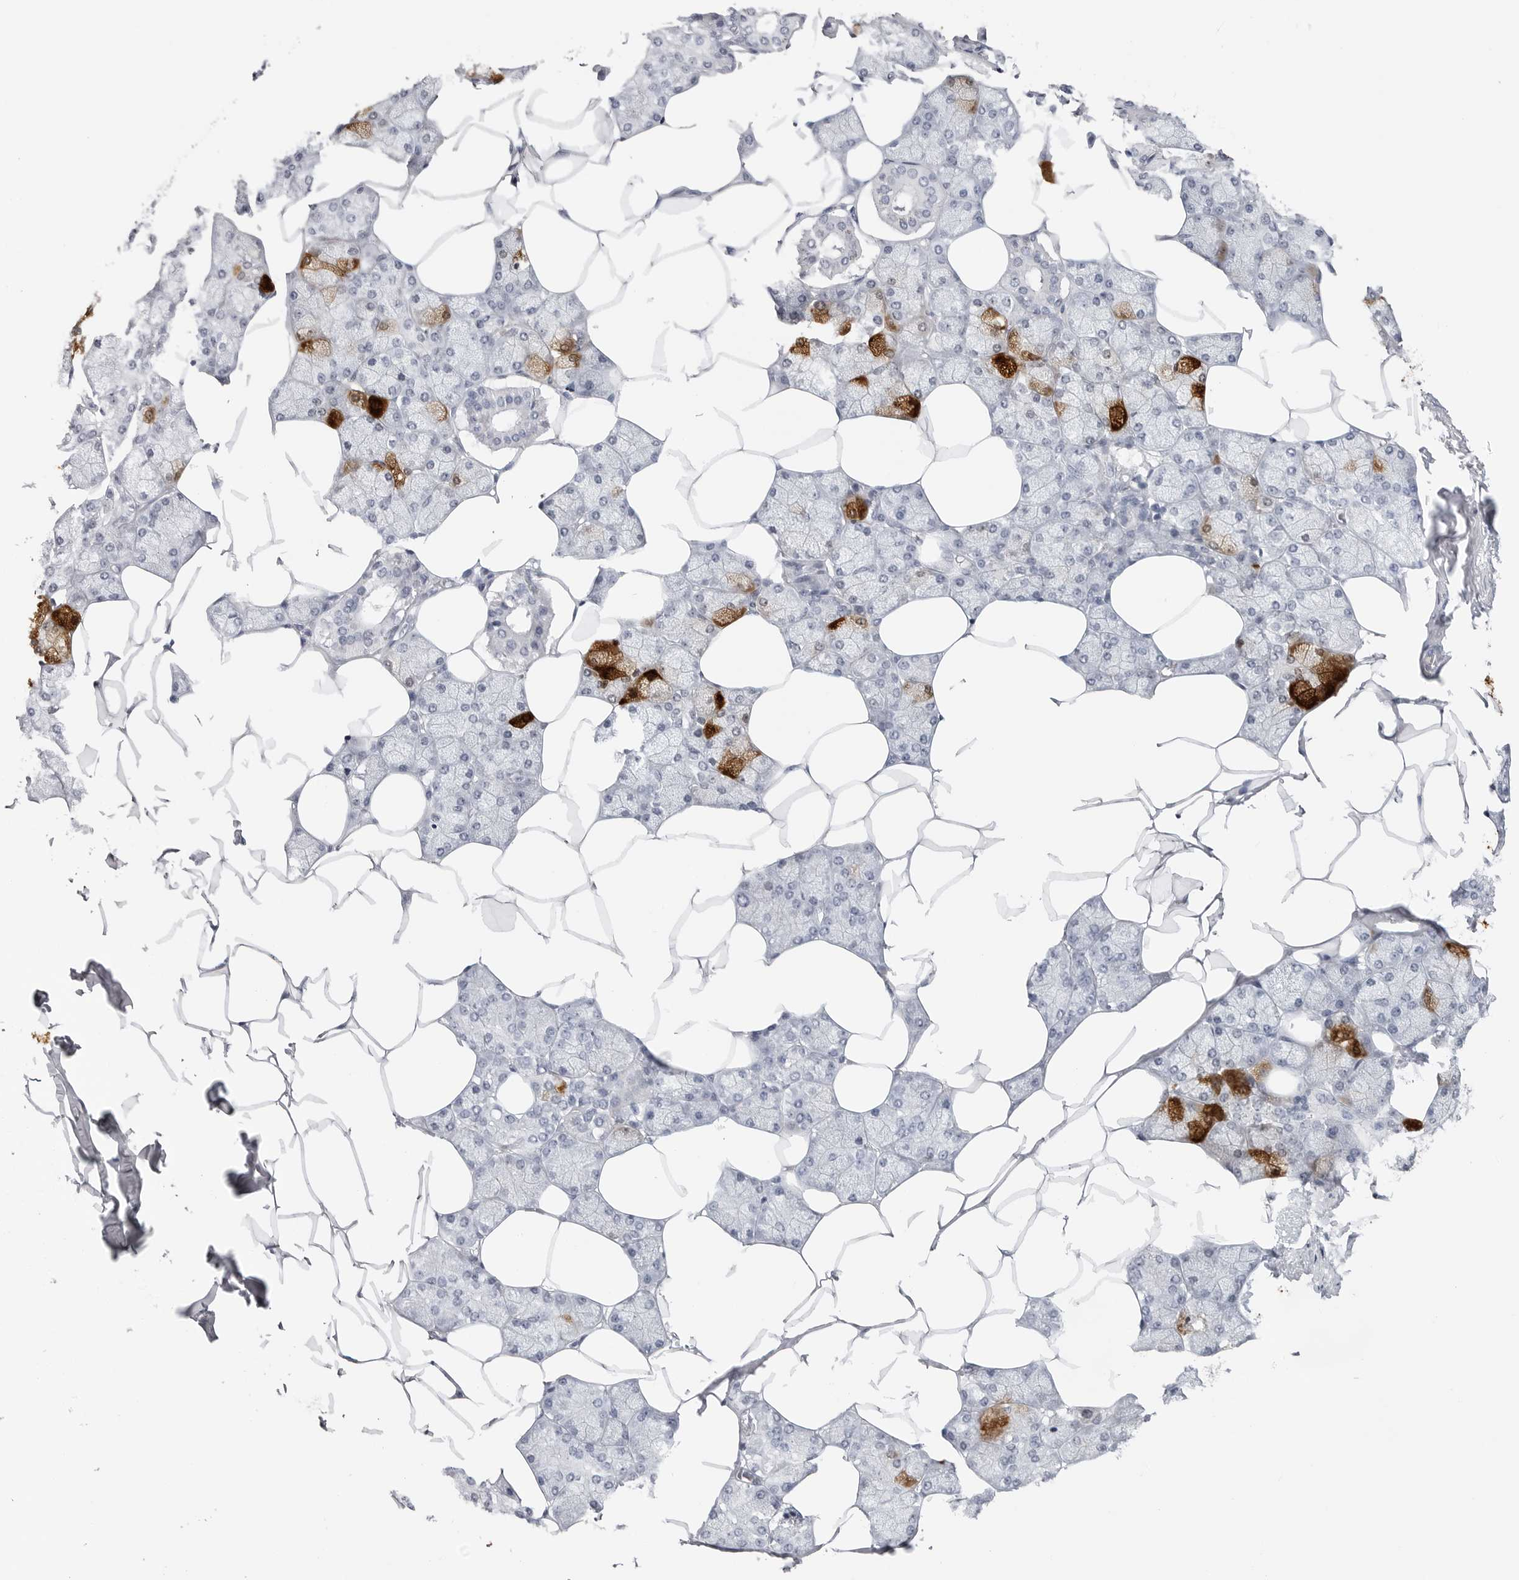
{"staining": {"intensity": "strong", "quantity": "25%-75%", "location": "cytoplasmic/membranous"}, "tissue": "salivary gland", "cell_type": "Glandular cells", "image_type": "normal", "snomed": [{"axis": "morphology", "description": "Normal tissue, NOS"}, {"axis": "topography", "description": "Salivary gland"}], "caption": "High-power microscopy captured an immunohistochemistry (IHC) image of normal salivary gland, revealing strong cytoplasmic/membranous positivity in approximately 25%-75% of glandular cells.", "gene": "CST2", "patient": {"sex": "male", "age": 62}}